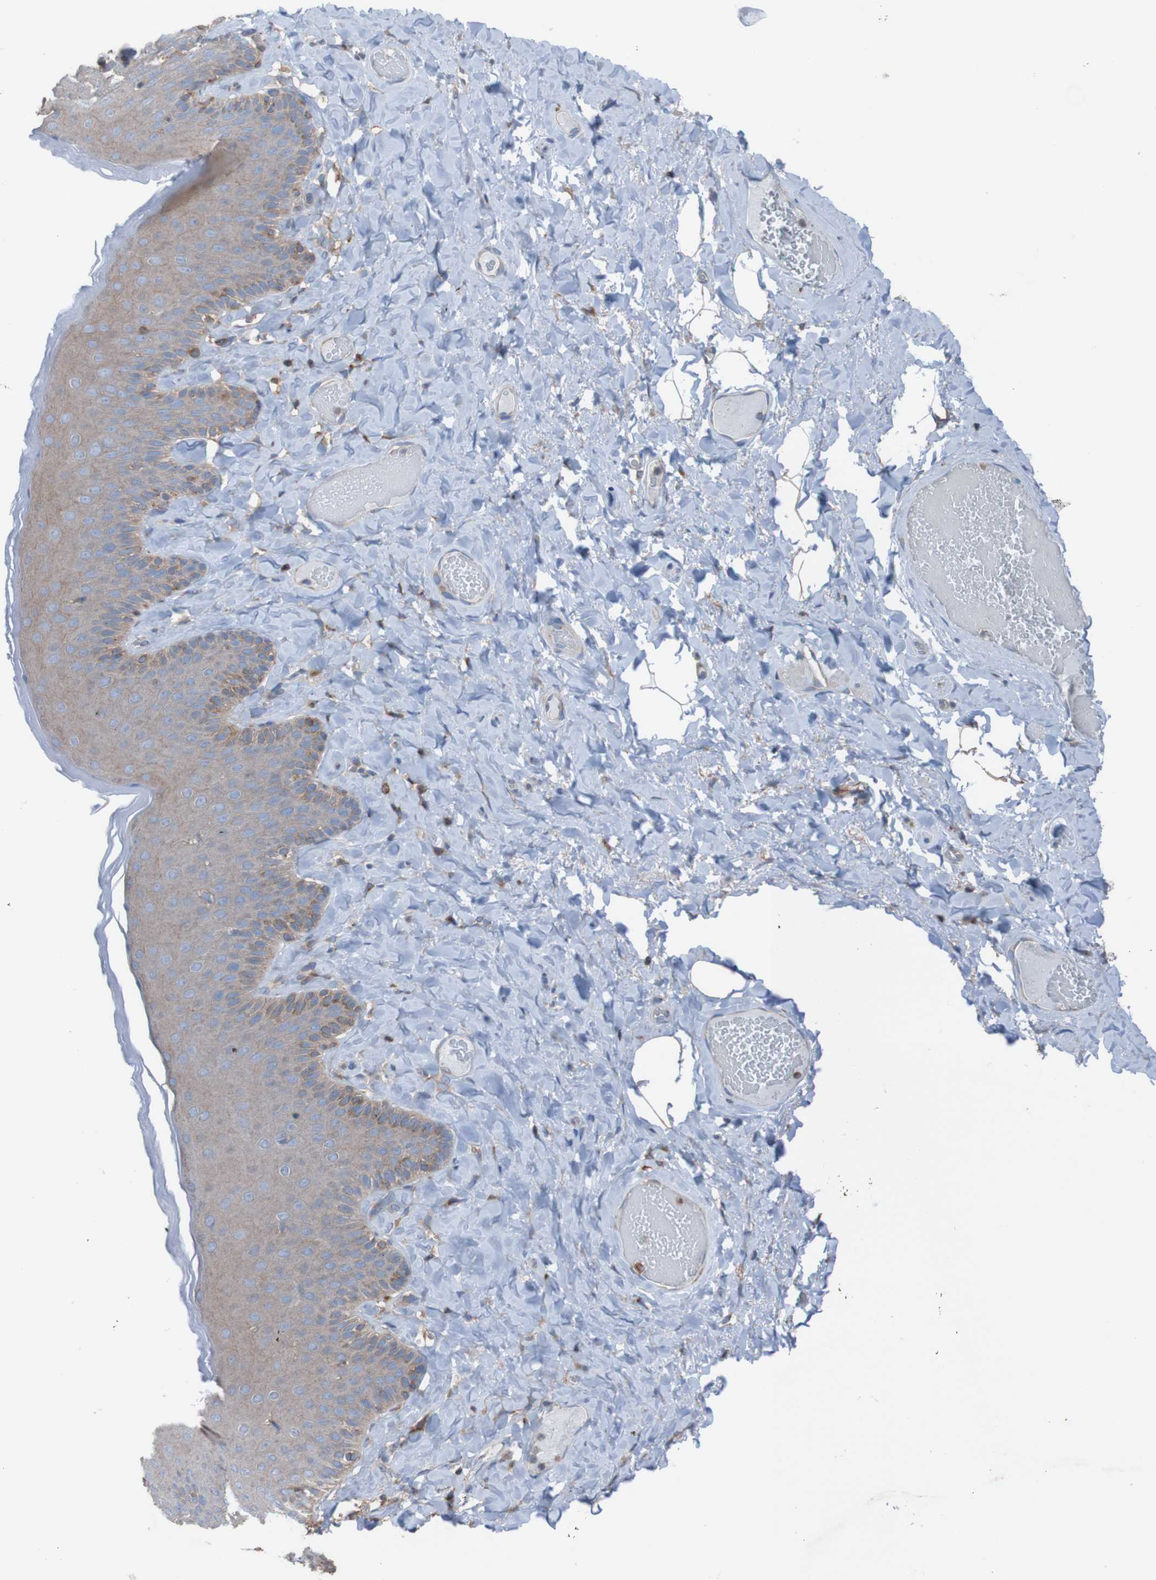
{"staining": {"intensity": "moderate", "quantity": ">75%", "location": "cytoplasmic/membranous"}, "tissue": "skin", "cell_type": "Epidermal cells", "image_type": "normal", "snomed": [{"axis": "morphology", "description": "Normal tissue, NOS"}, {"axis": "topography", "description": "Anal"}], "caption": "Unremarkable skin demonstrates moderate cytoplasmic/membranous expression in approximately >75% of epidermal cells, visualized by immunohistochemistry. (brown staining indicates protein expression, while blue staining denotes nuclei).", "gene": "MINAR1", "patient": {"sex": "male", "age": 69}}